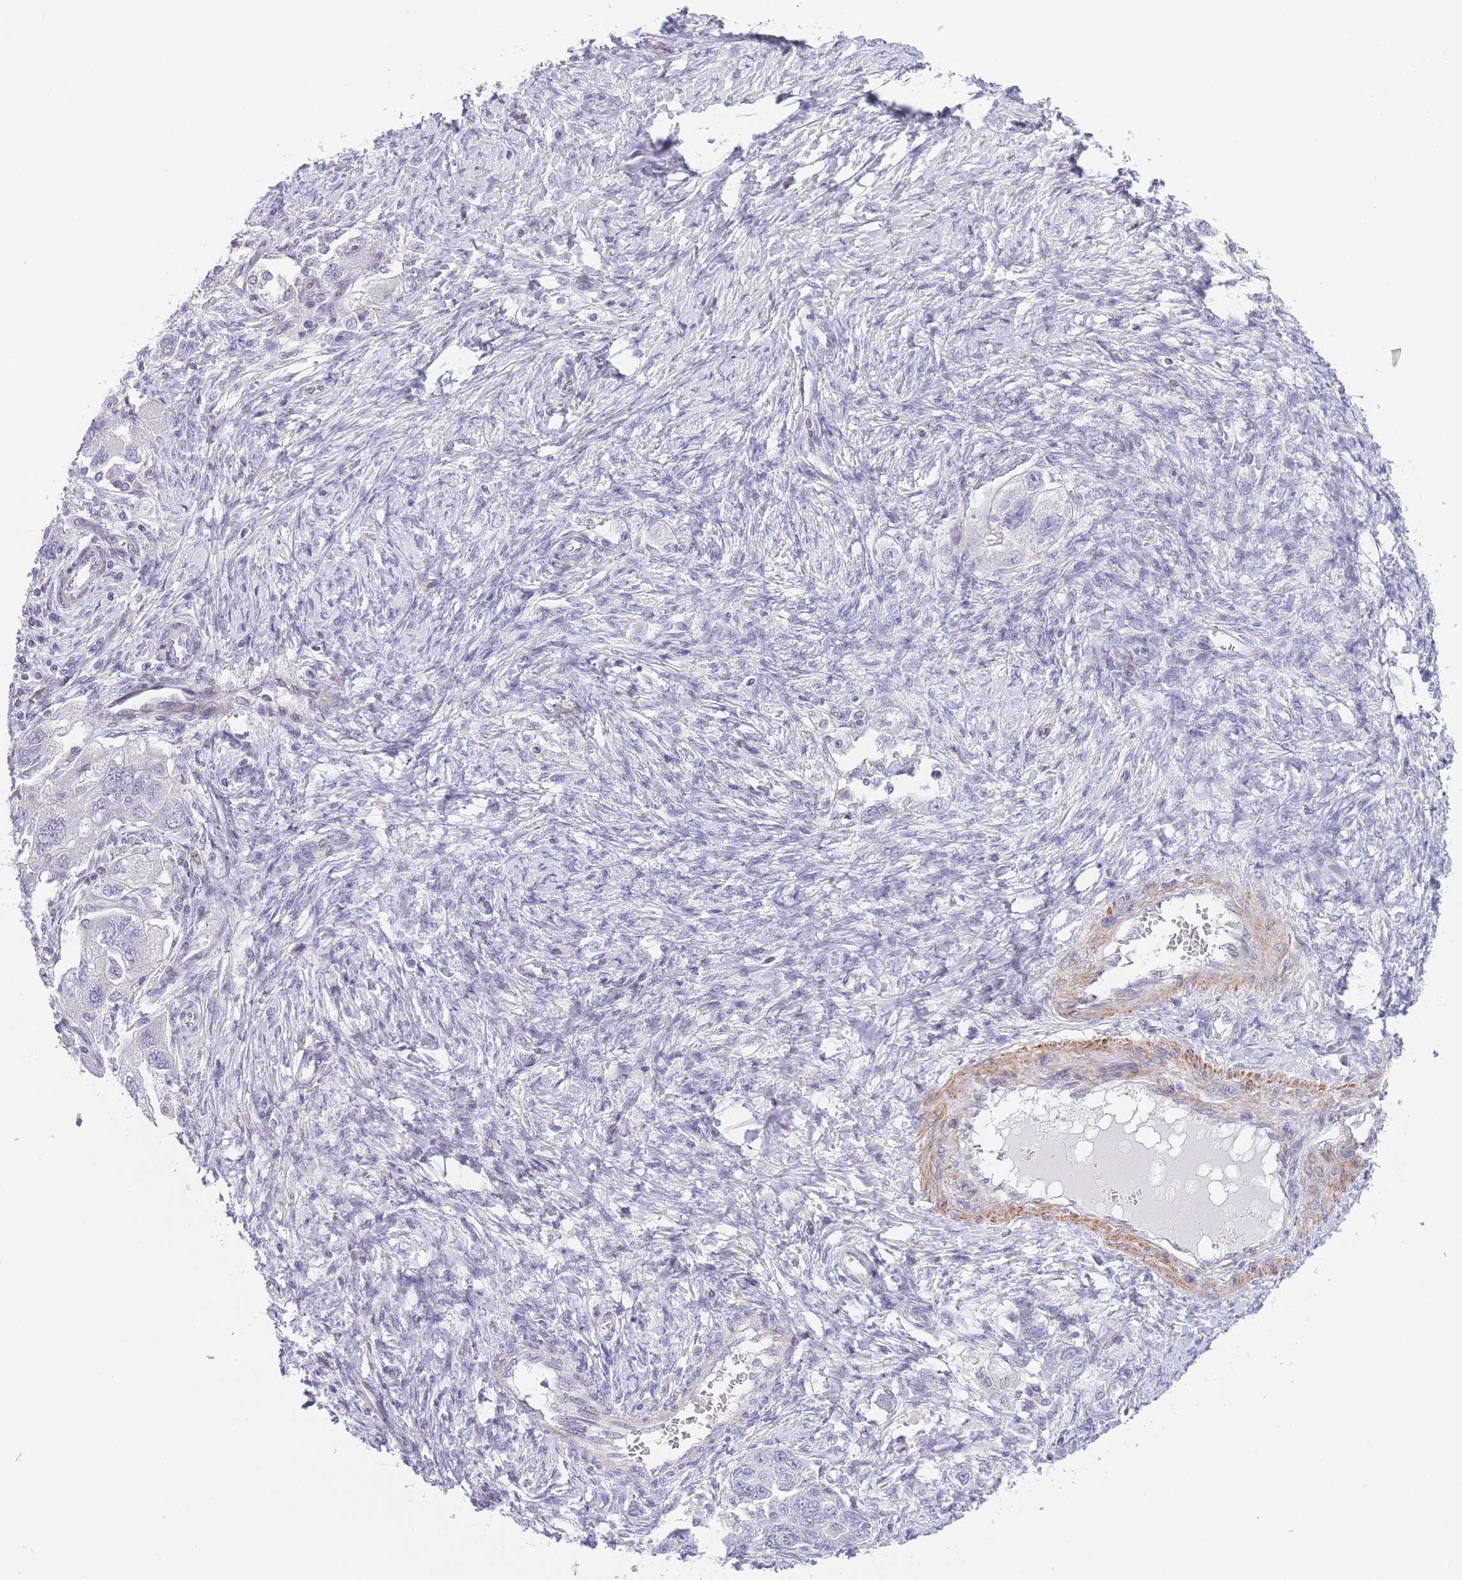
{"staining": {"intensity": "negative", "quantity": "none", "location": "none"}, "tissue": "ovarian cancer", "cell_type": "Tumor cells", "image_type": "cancer", "snomed": [{"axis": "morphology", "description": "Carcinoma, NOS"}, {"axis": "morphology", "description": "Cystadenocarcinoma, serous, NOS"}, {"axis": "topography", "description": "Ovary"}], "caption": "High magnification brightfield microscopy of ovarian carcinoma stained with DAB (3,3'-diaminobenzidine) (brown) and counterstained with hematoxylin (blue): tumor cells show no significant expression.", "gene": "C9orf152", "patient": {"sex": "female", "age": 69}}